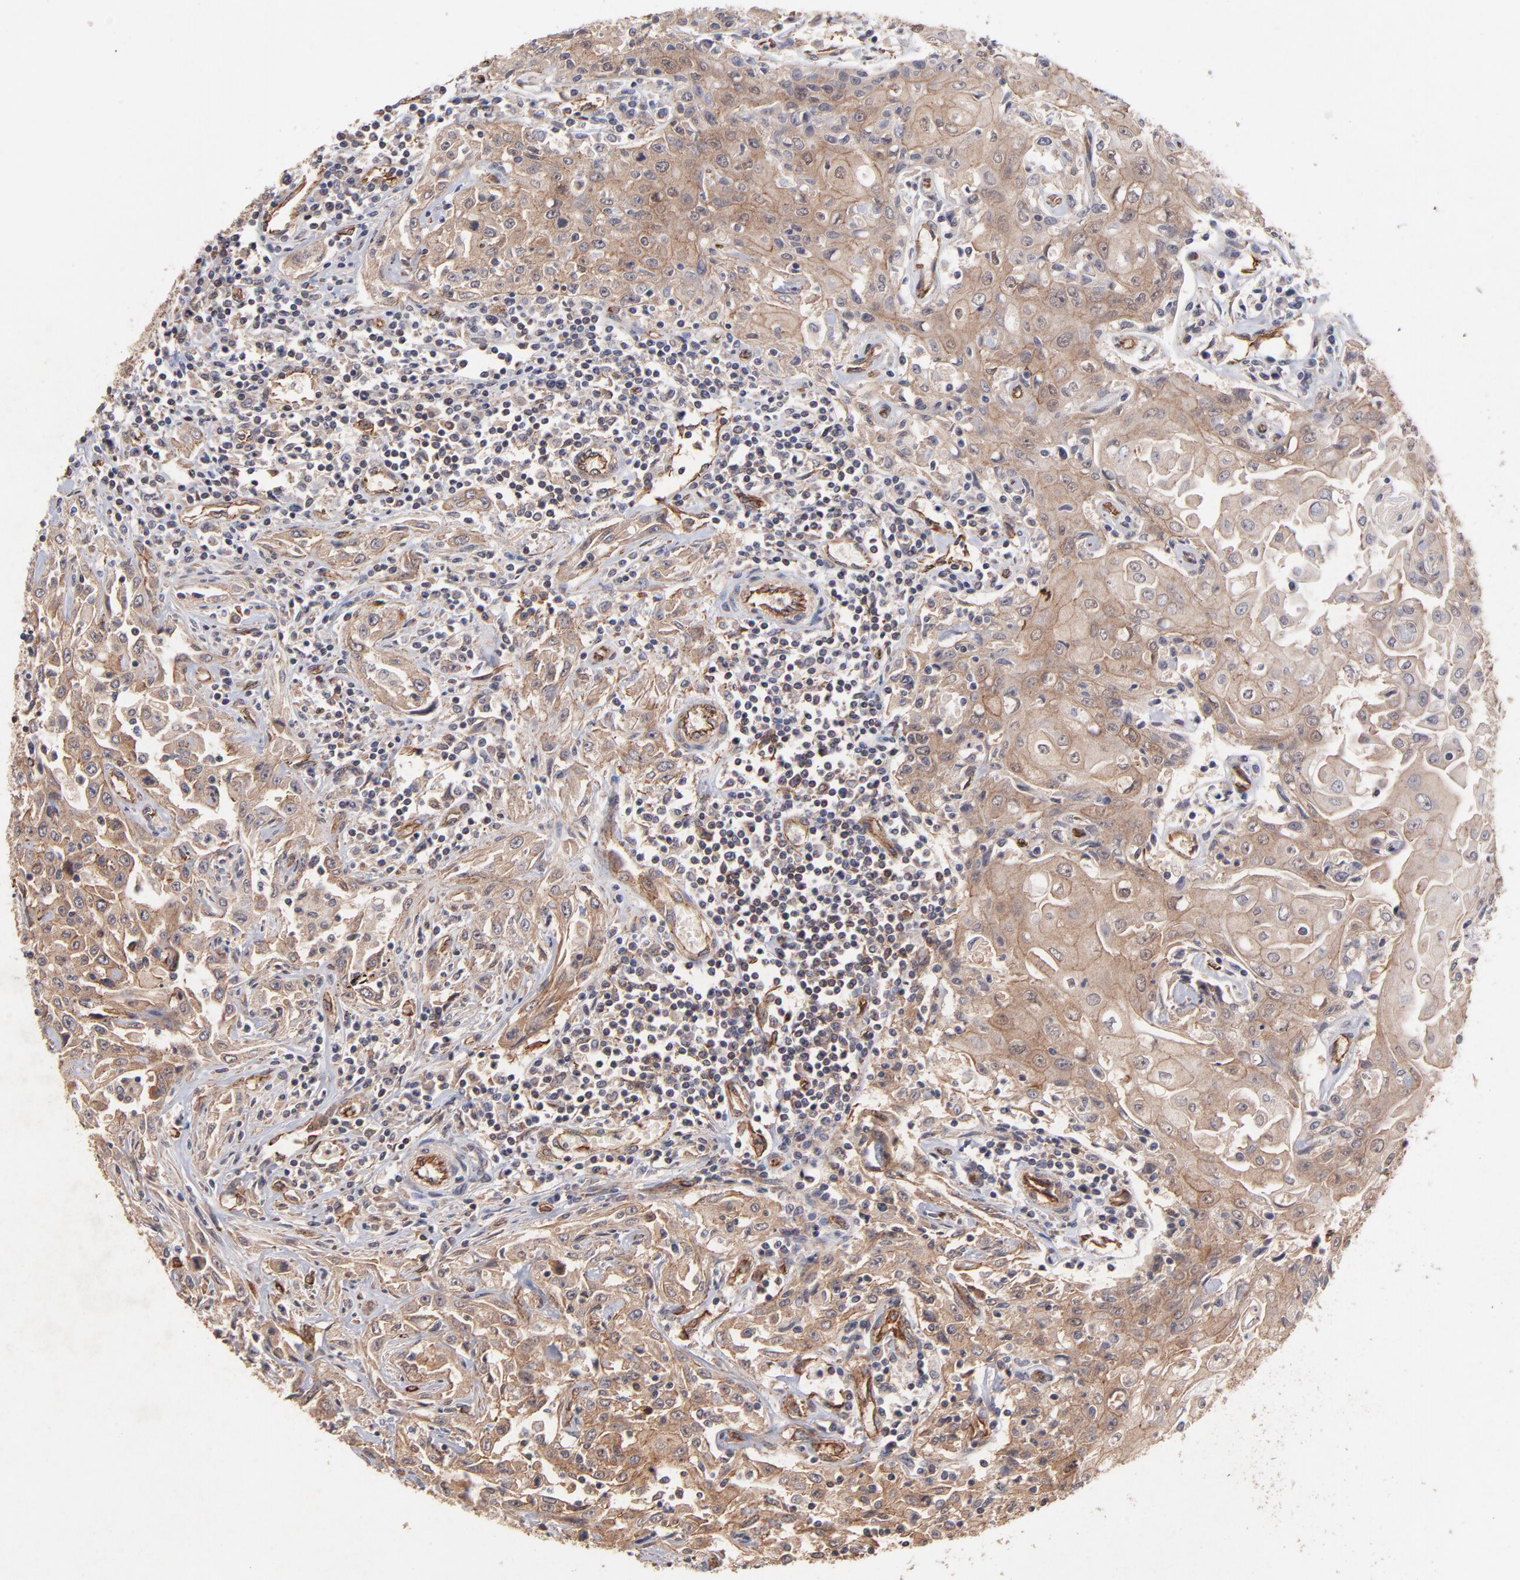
{"staining": {"intensity": "moderate", "quantity": ">75%", "location": "cytoplasmic/membranous"}, "tissue": "head and neck cancer", "cell_type": "Tumor cells", "image_type": "cancer", "snomed": [{"axis": "morphology", "description": "Squamous cell carcinoma, NOS"}, {"axis": "topography", "description": "Oral tissue"}, {"axis": "topography", "description": "Head-Neck"}], "caption": "Immunohistochemical staining of human head and neck cancer (squamous cell carcinoma) shows medium levels of moderate cytoplasmic/membranous protein positivity in approximately >75% of tumor cells.", "gene": "STAP2", "patient": {"sex": "female", "age": 76}}